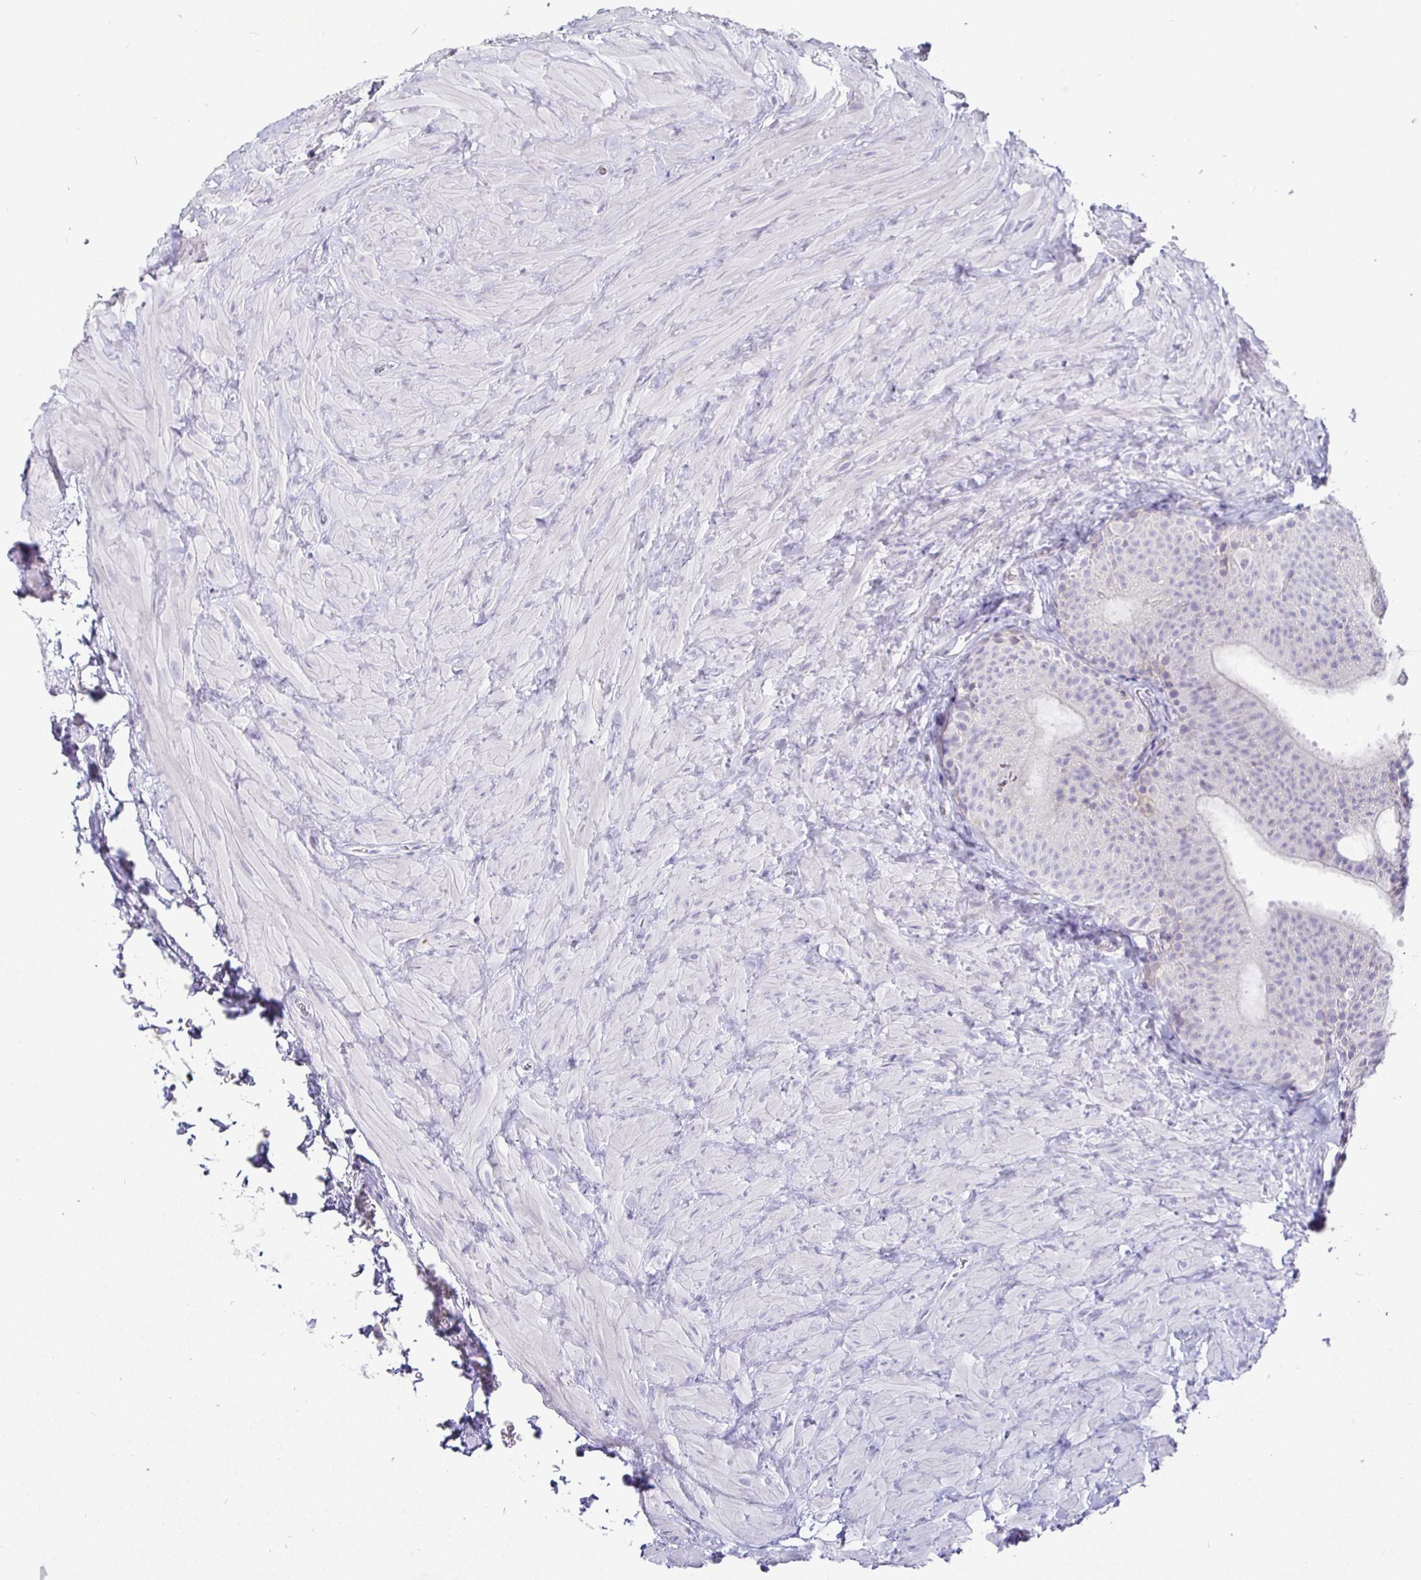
{"staining": {"intensity": "negative", "quantity": "none", "location": "none"}, "tissue": "epididymis", "cell_type": "Glandular cells", "image_type": "normal", "snomed": [{"axis": "morphology", "description": "Normal tissue, NOS"}, {"axis": "topography", "description": "Epididymis, spermatic cord, NOS"}, {"axis": "topography", "description": "Epididymis"}], "caption": "A high-resolution image shows immunohistochemistry staining of normal epididymis, which exhibits no significant positivity in glandular cells.", "gene": "SIRPA", "patient": {"sex": "male", "age": 31}}